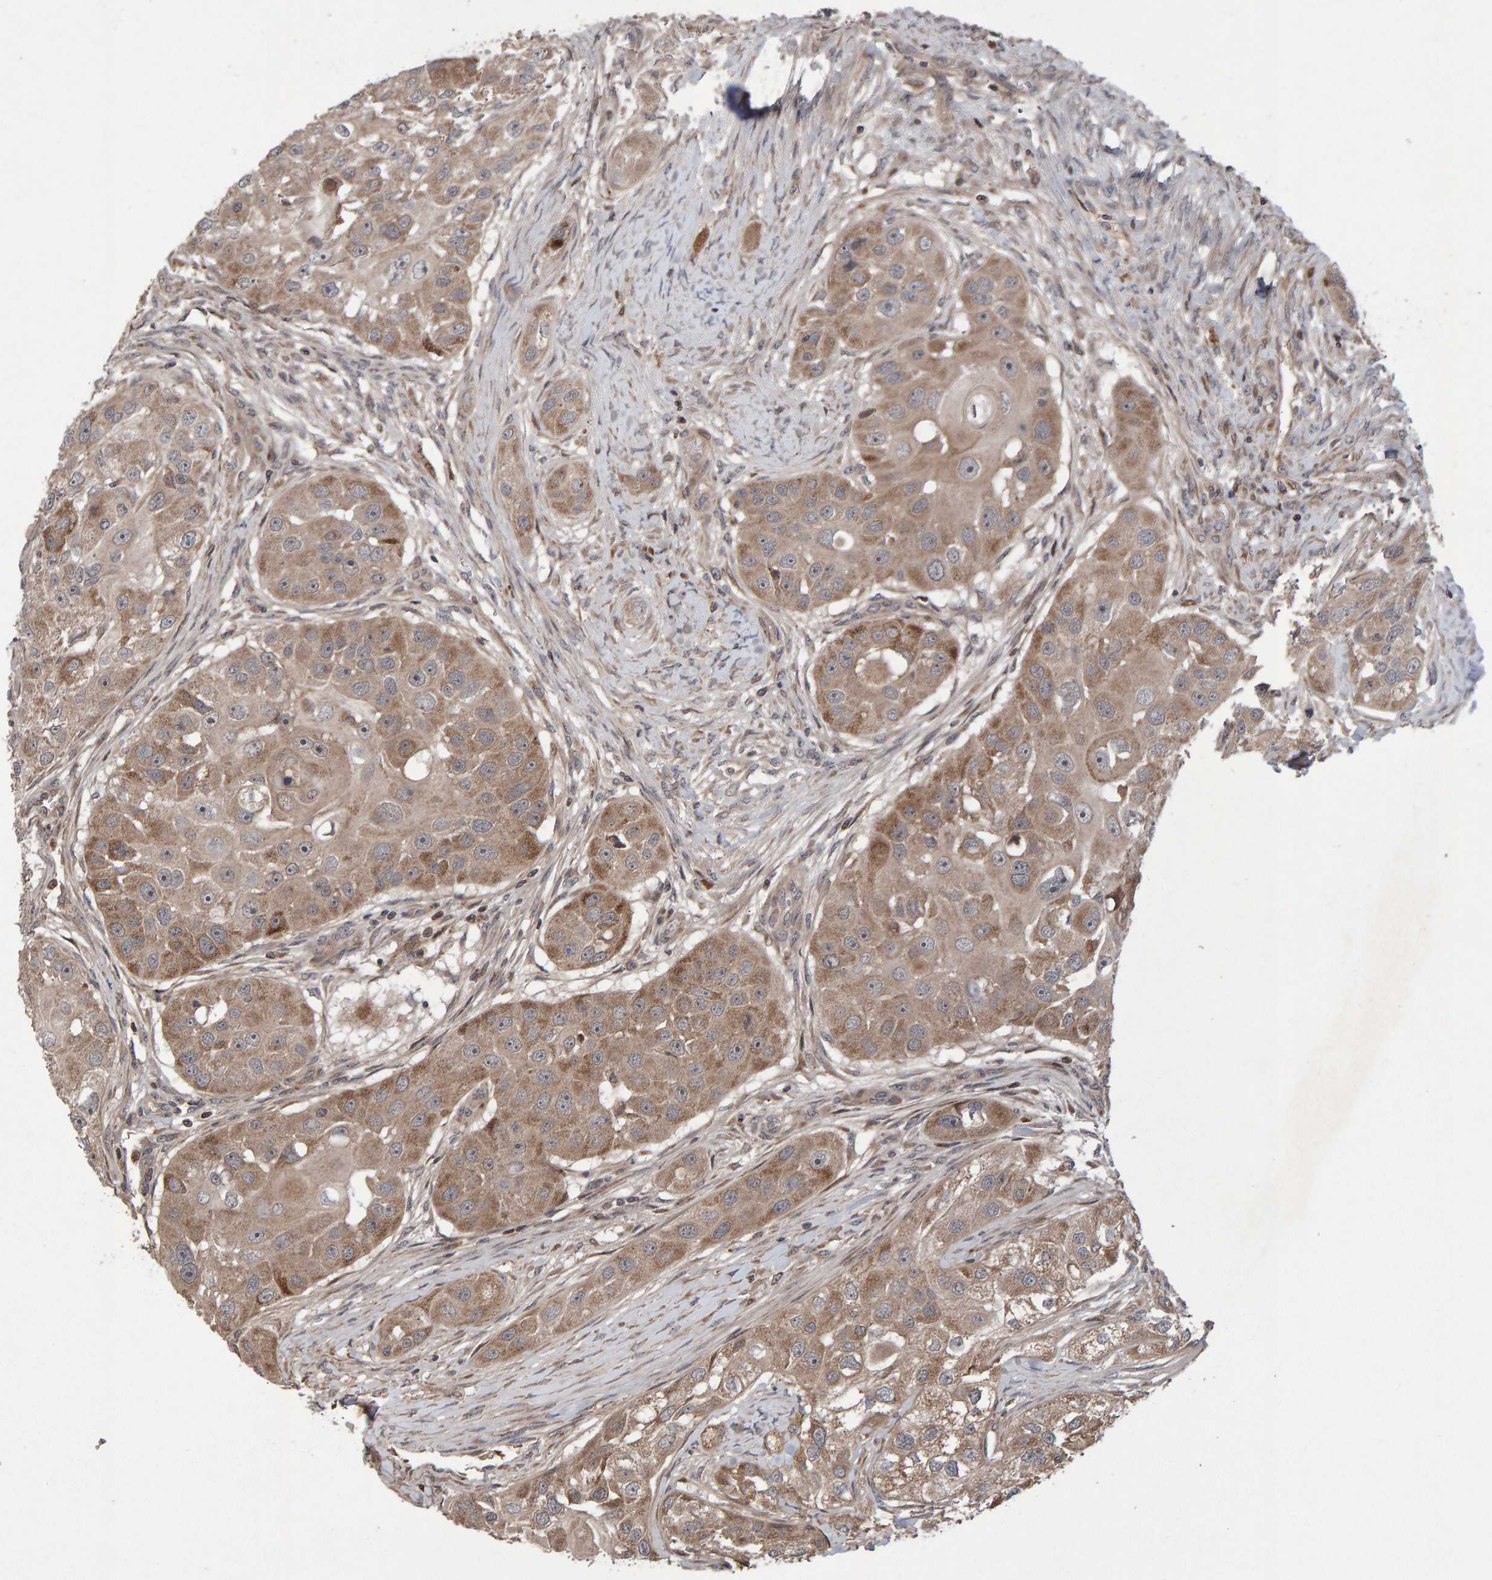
{"staining": {"intensity": "weak", "quantity": ">75%", "location": "cytoplasmic/membranous"}, "tissue": "head and neck cancer", "cell_type": "Tumor cells", "image_type": "cancer", "snomed": [{"axis": "morphology", "description": "Normal tissue, NOS"}, {"axis": "morphology", "description": "Squamous cell carcinoma, NOS"}, {"axis": "topography", "description": "Skeletal muscle"}, {"axis": "topography", "description": "Head-Neck"}], "caption": "High-power microscopy captured an immunohistochemistry (IHC) photomicrograph of squamous cell carcinoma (head and neck), revealing weak cytoplasmic/membranous positivity in approximately >75% of tumor cells. The staining is performed using DAB brown chromogen to label protein expression. The nuclei are counter-stained blue using hematoxylin.", "gene": "PECR", "patient": {"sex": "male", "age": 51}}